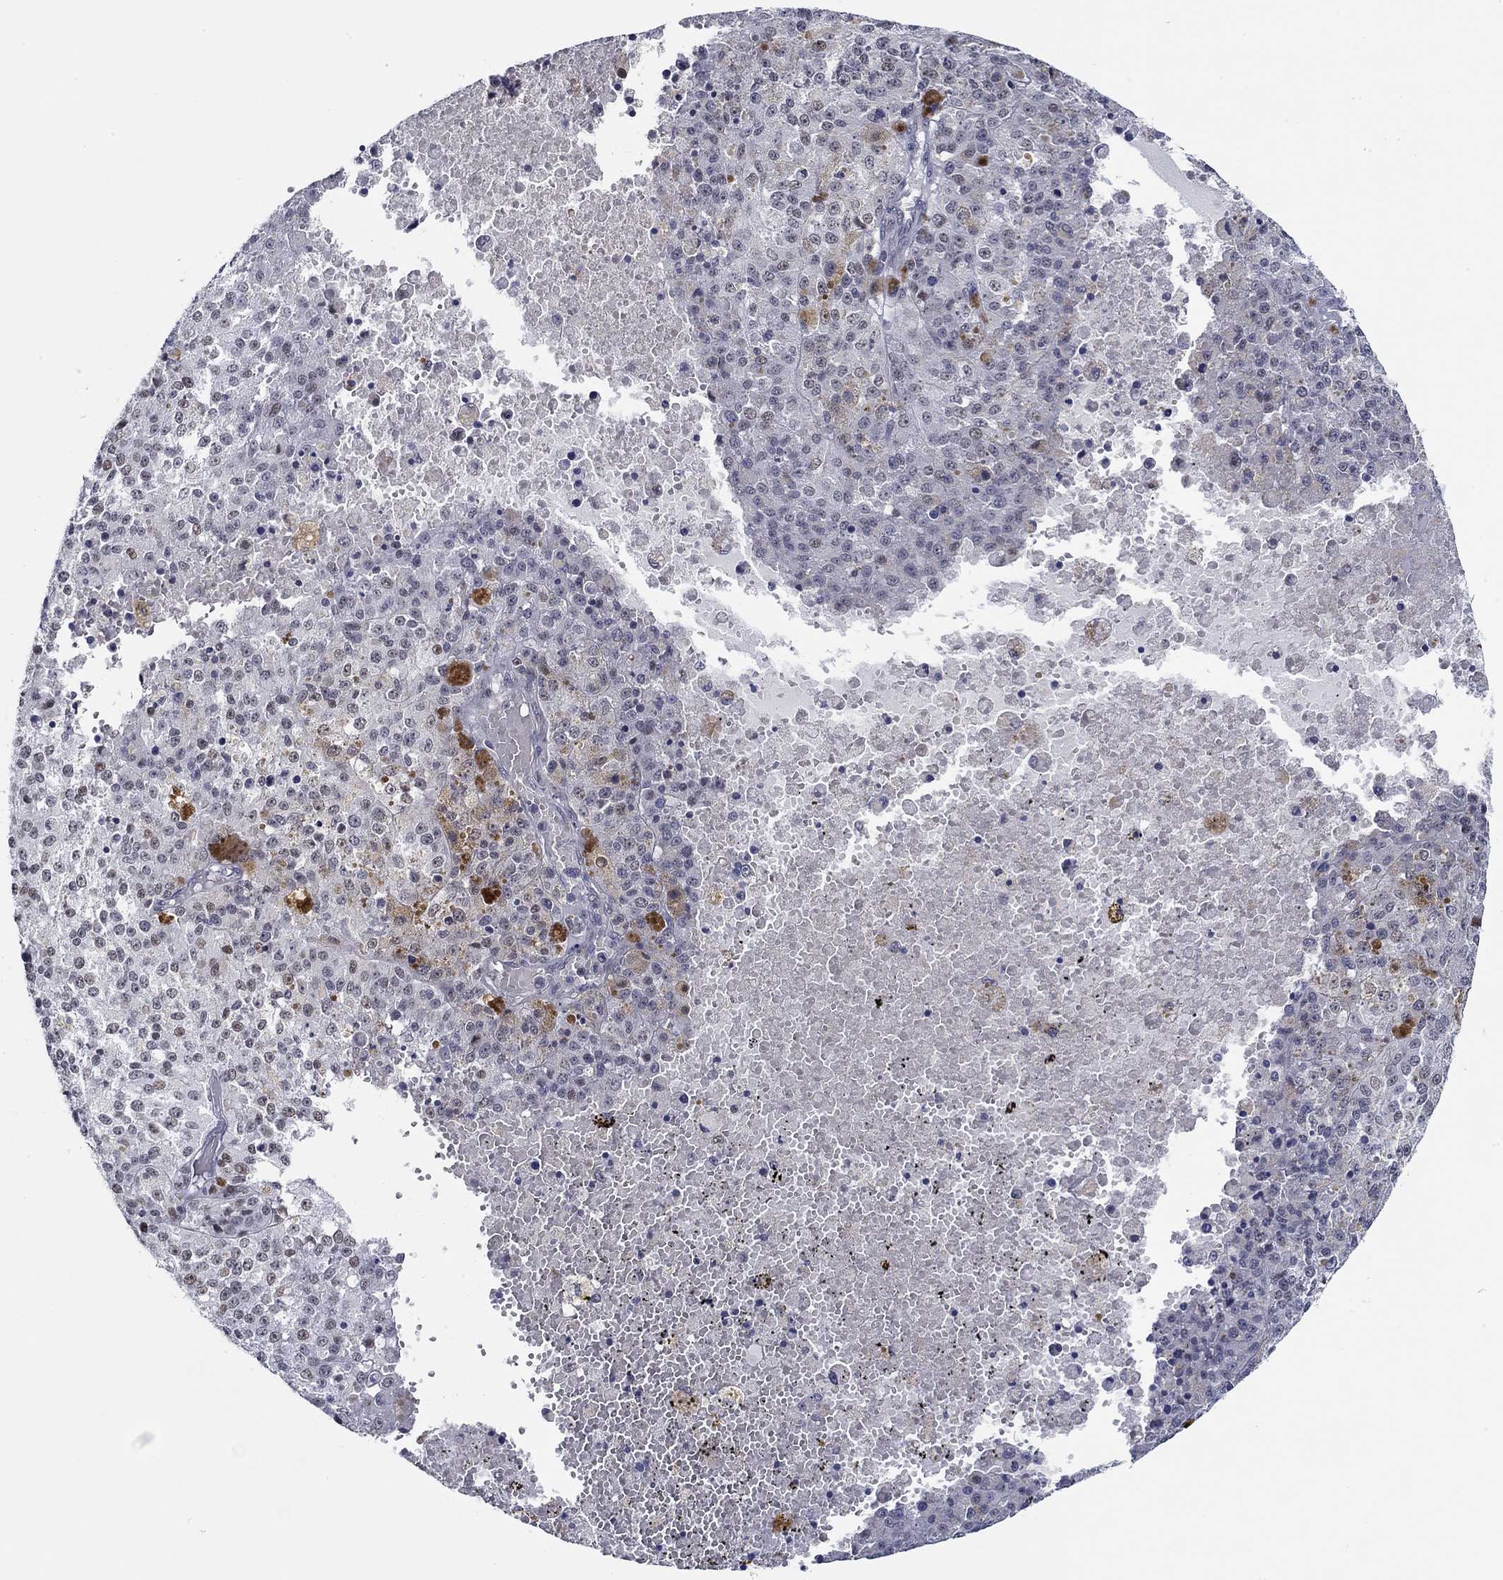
{"staining": {"intensity": "negative", "quantity": "none", "location": "none"}, "tissue": "melanoma", "cell_type": "Tumor cells", "image_type": "cancer", "snomed": [{"axis": "morphology", "description": "Malignant melanoma, Metastatic site"}, {"axis": "topography", "description": "Lymph node"}], "caption": "DAB (3,3'-diaminobenzidine) immunohistochemical staining of human malignant melanoma (metastatic site) reveals no significant staining in tumor cells. The staining was performed using DAB to visualize the protein expression in brown, while the nuclei were stained in blue with hematoxylin (Magnification: 20x).", "gene": "SLC34A1", "patient": {"sex": "female", "age": 64}}